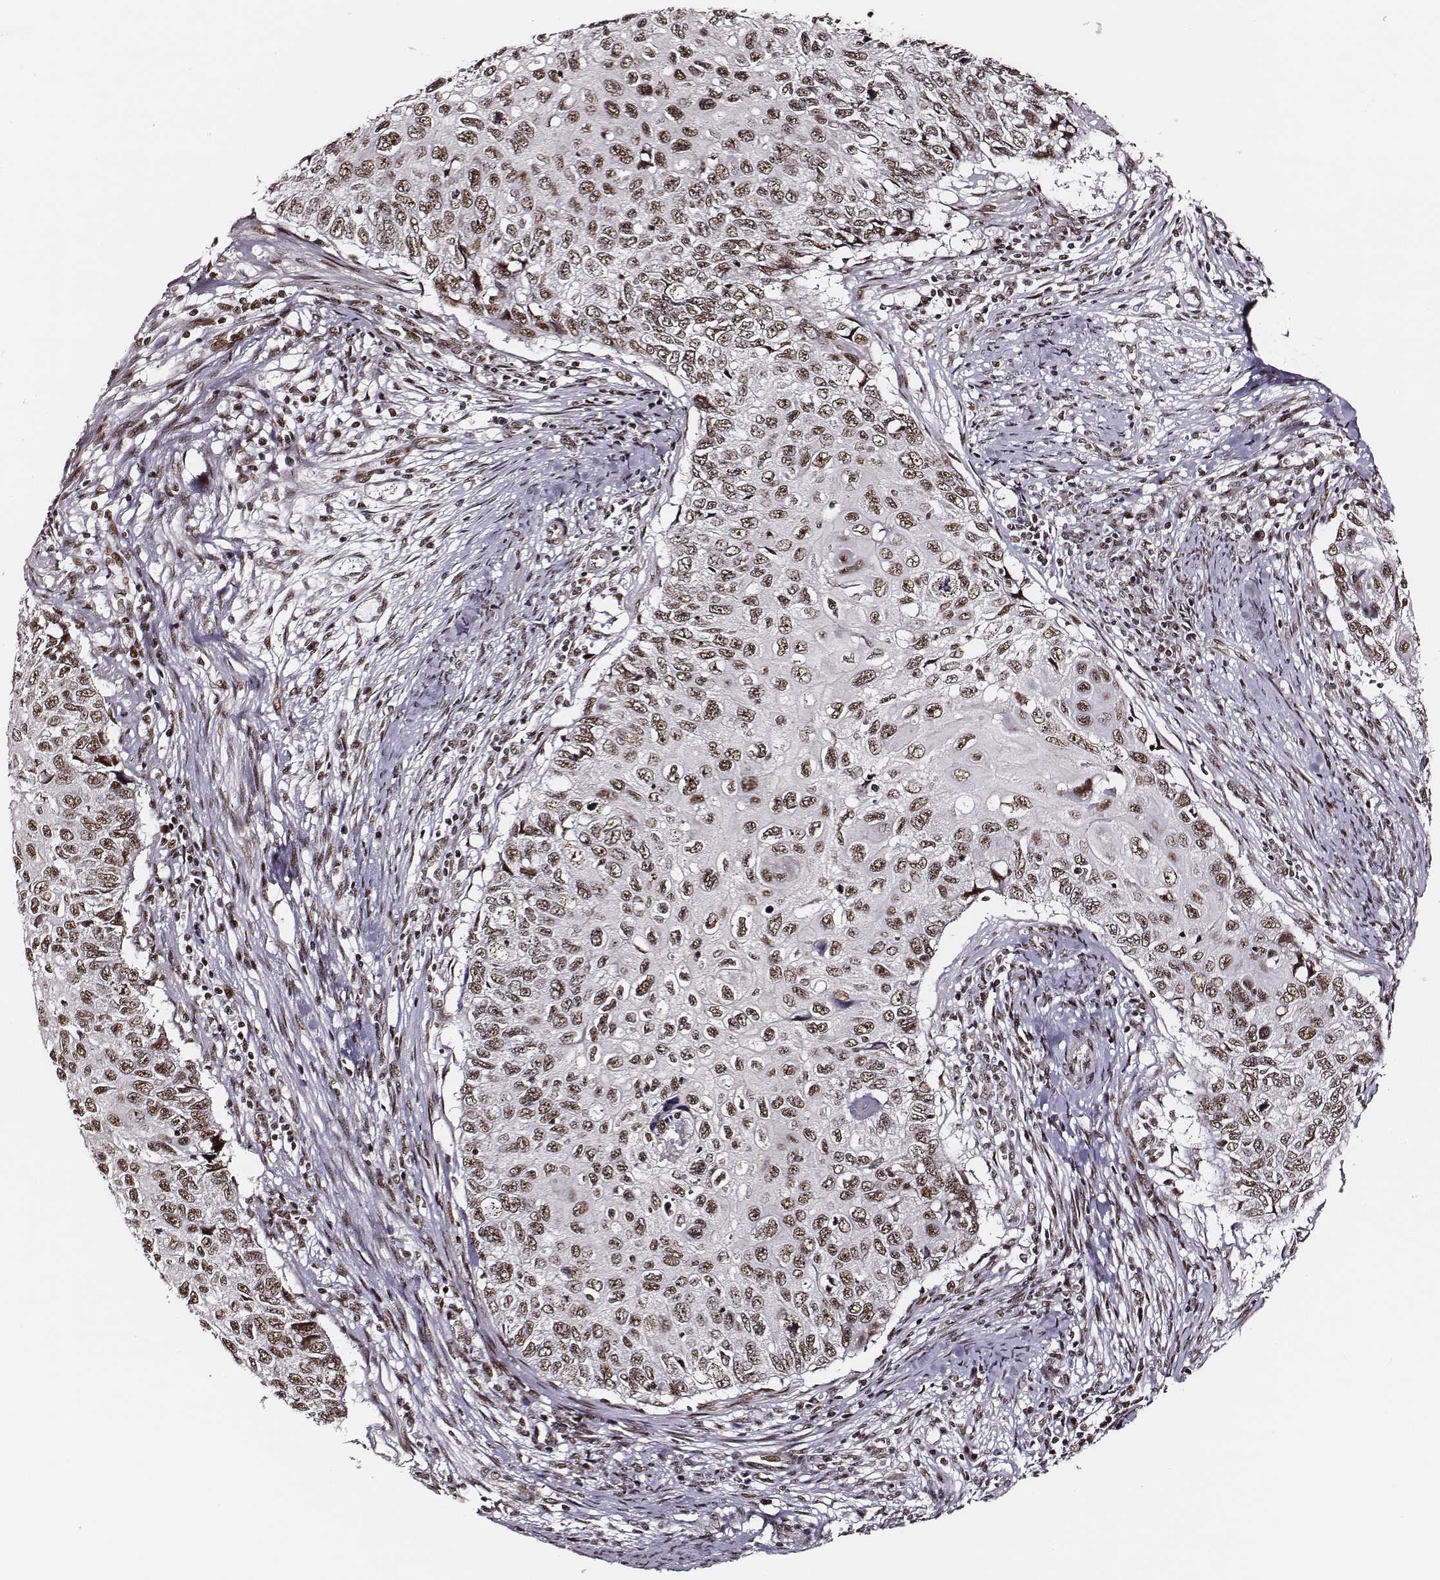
{"staining": {"intensity": "moderate", "quantity": ">75%", "location": "nuclear"}, "tissue": "cervical cancer", "cell_type": "Tumor cells", "image_type": "cancer", "snomed": [{"axis": "morphology", "description": "Squamous cell carcinoma, NOS"}, {"axis": "topography", "description": "Cervix"}], "caption": "A brown stain highlights moderate nuclear staining of a protein in human cervical cancer (squamous cell carcinoma) tumor cells.", "gene": "PPARA", "patient": {"sex": "female", "age": 70}}